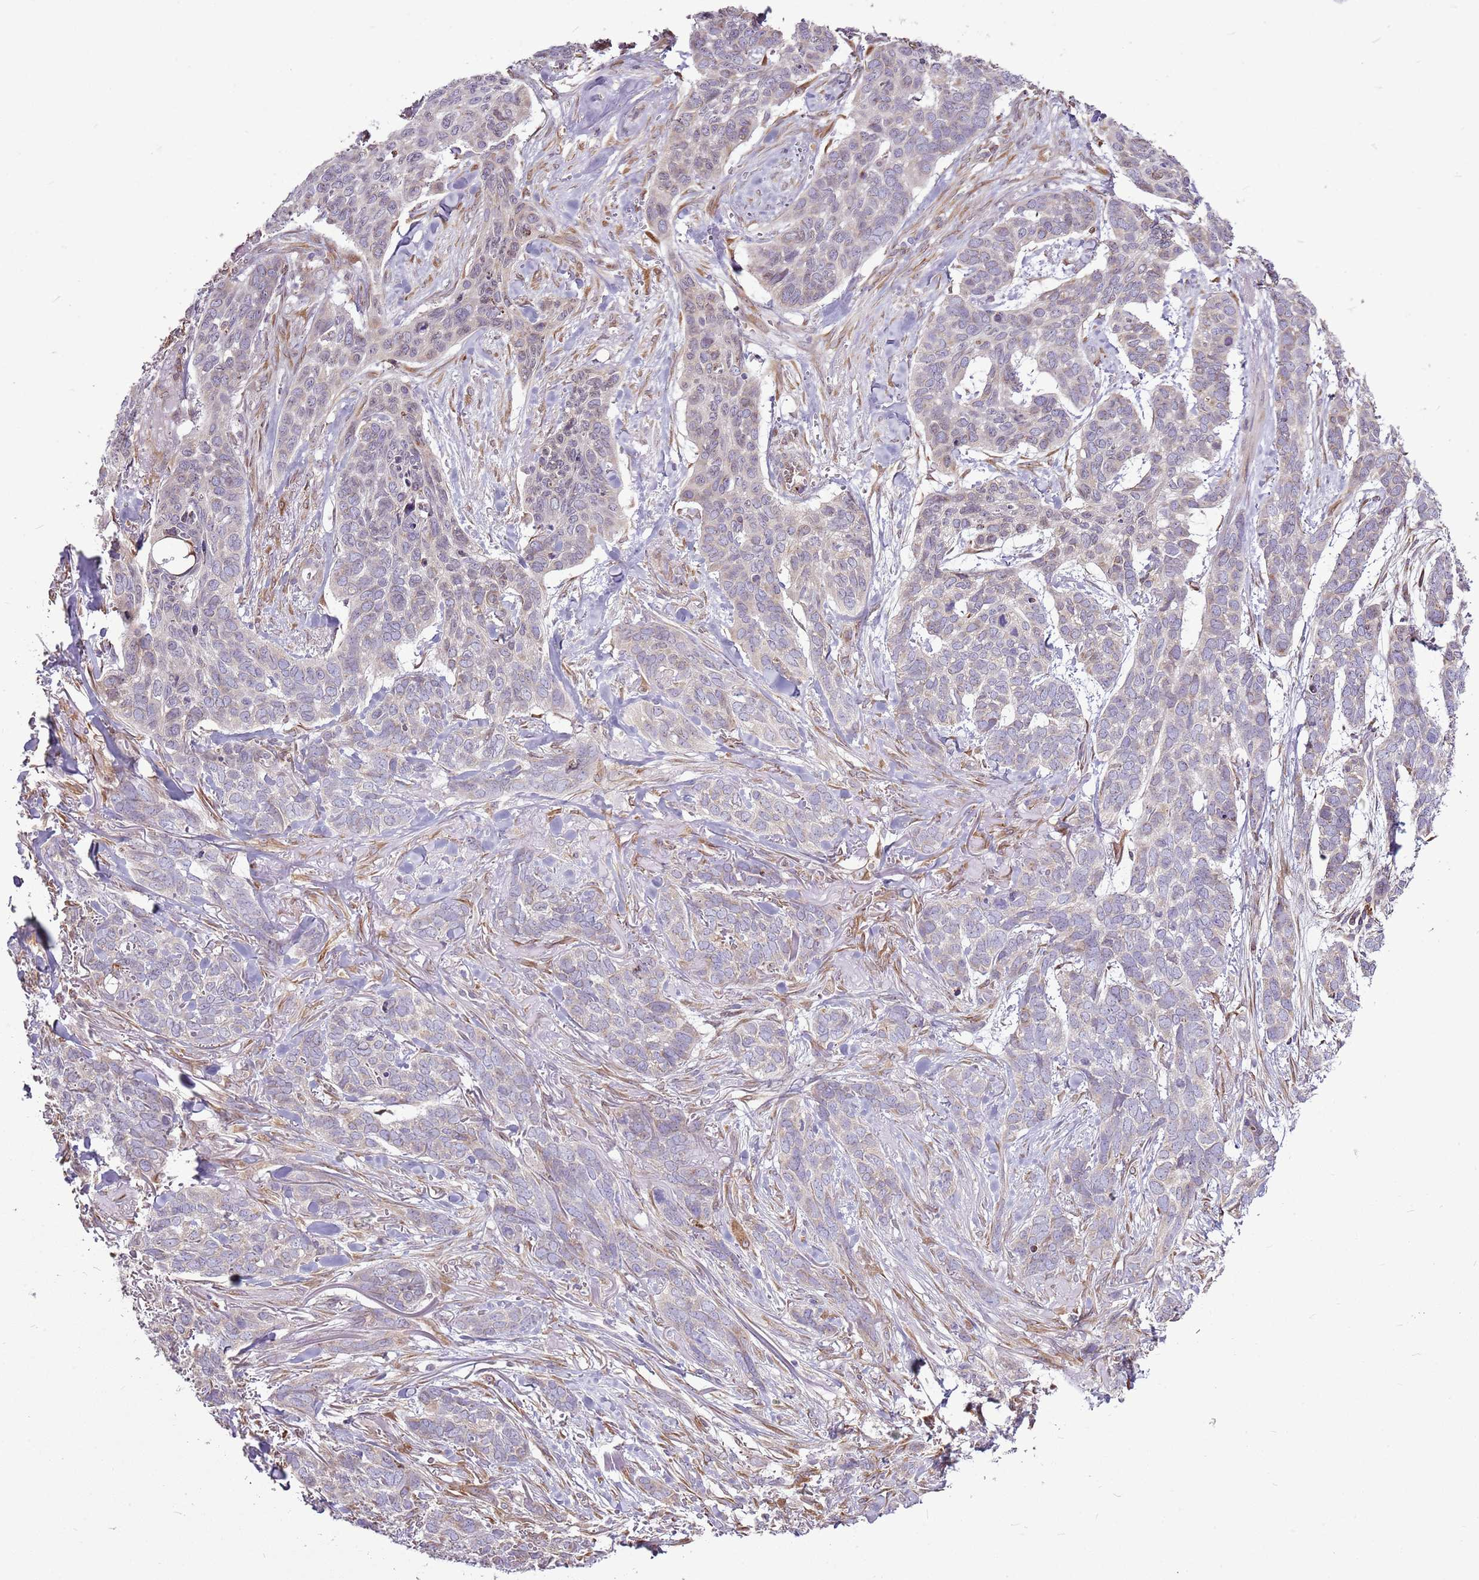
{"staining": {"intensity": "negative", "quantity": "none", "location": "none"}, "tissue": "skin cancer", "cell_type": "Tumor cells", "image_type": "cancer", "snomed": [{"axis": "morphology", "description": "Basal cell carcinoma"}, {"axis": "topography", "description": "Skin"}], "caption": "Tumor cells show no significant staining in skin cancer.", "gene": "TMED10", "patient": {"sex": "male", "age": 86}}